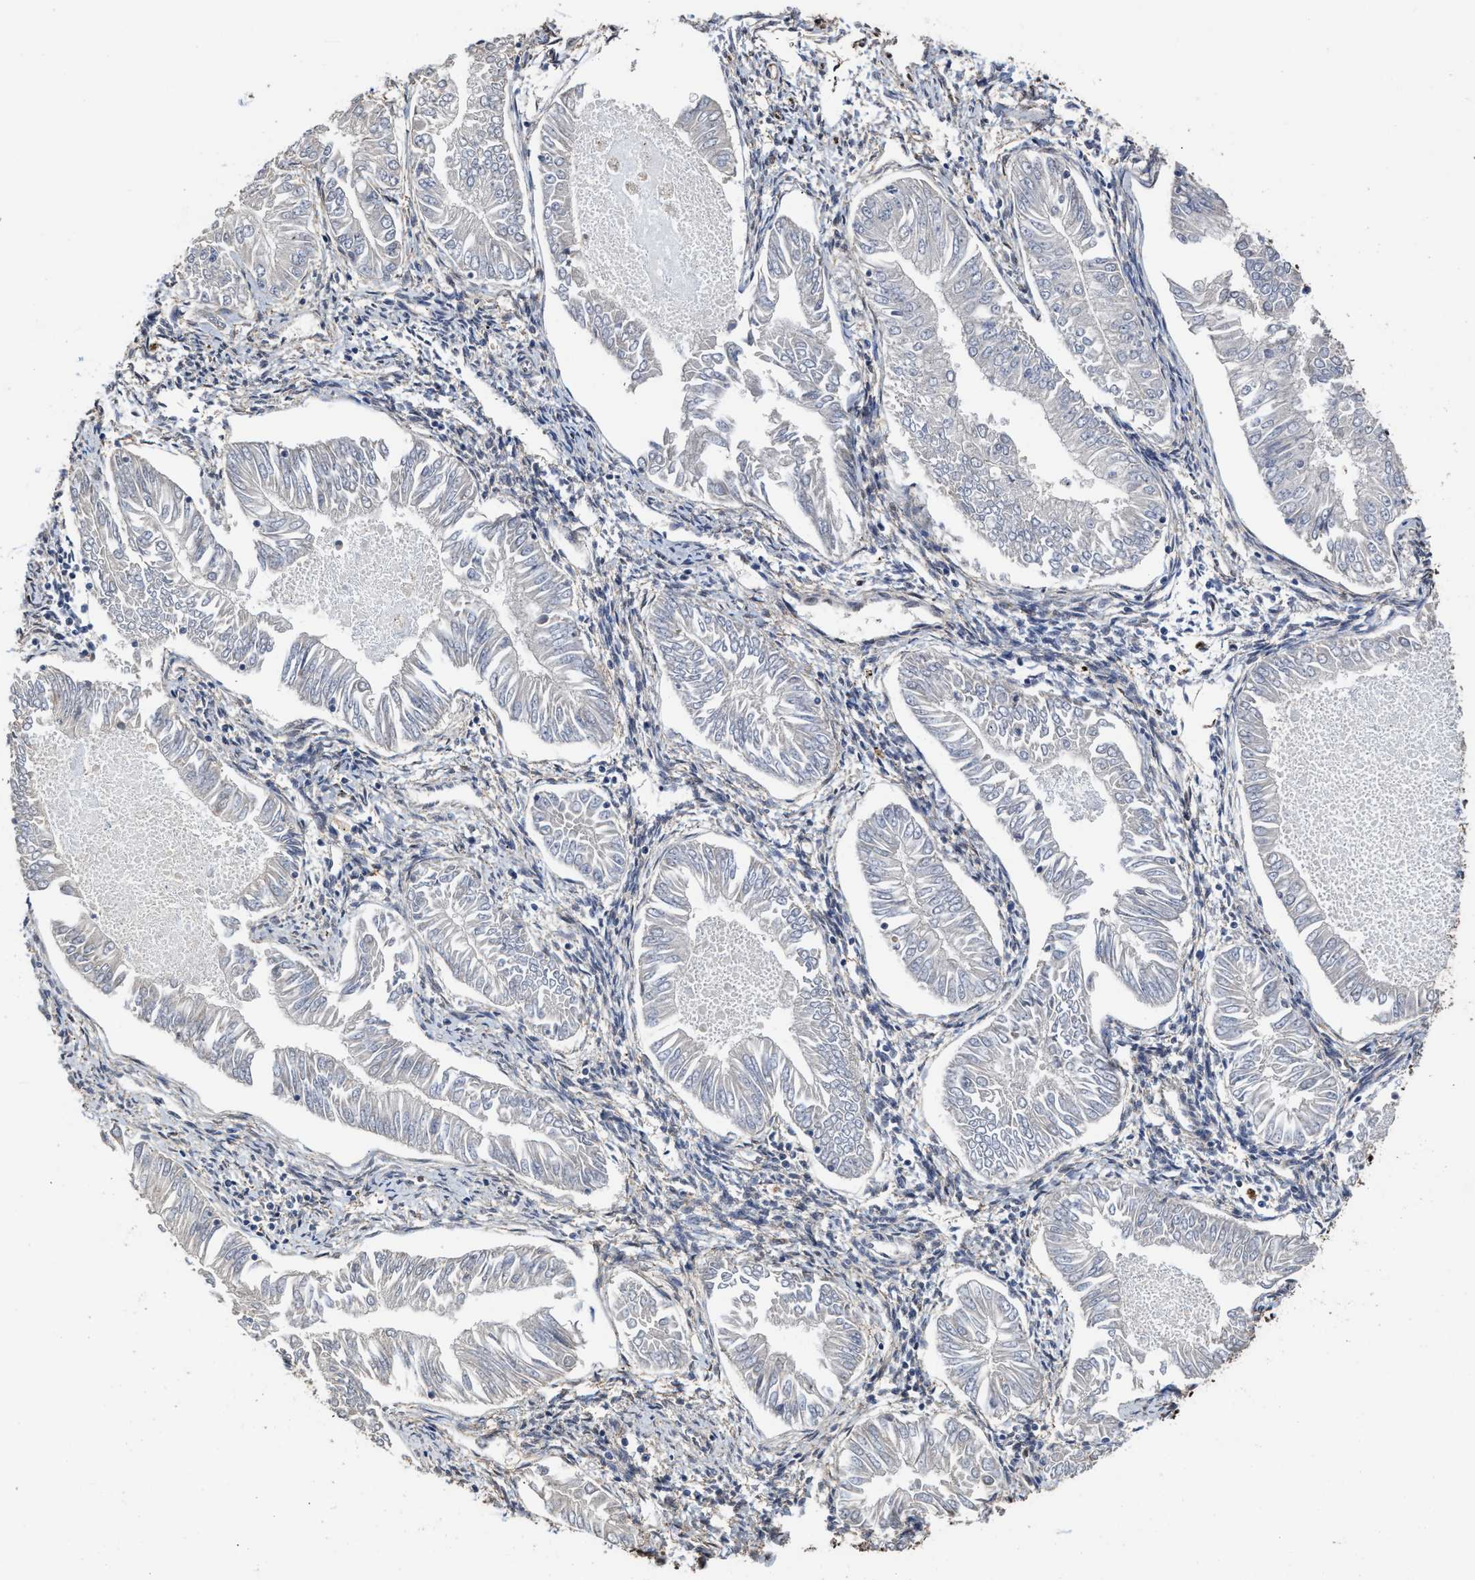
{"staining": {"intensity": "negative", "quantity": "none", "location": "none"}, "tissue": "endometrial cancer", "cell_type": "Tumor cells", "image_type": "cancer", "snomed": [{"axis": "morphology", "description": "Adenocarcinoma, NOS"}, {"axis": "topography", "description": "Endometrium"}], "caption": "An immunohistochemistry (IHC) micrograph of endometrial adenocarcinoma is shown. There is no staining in tumor cells of endometrial adenocarcinoma.", "gene": "SEPTIN2", "patient": {"sex": "female", "age": 53}}